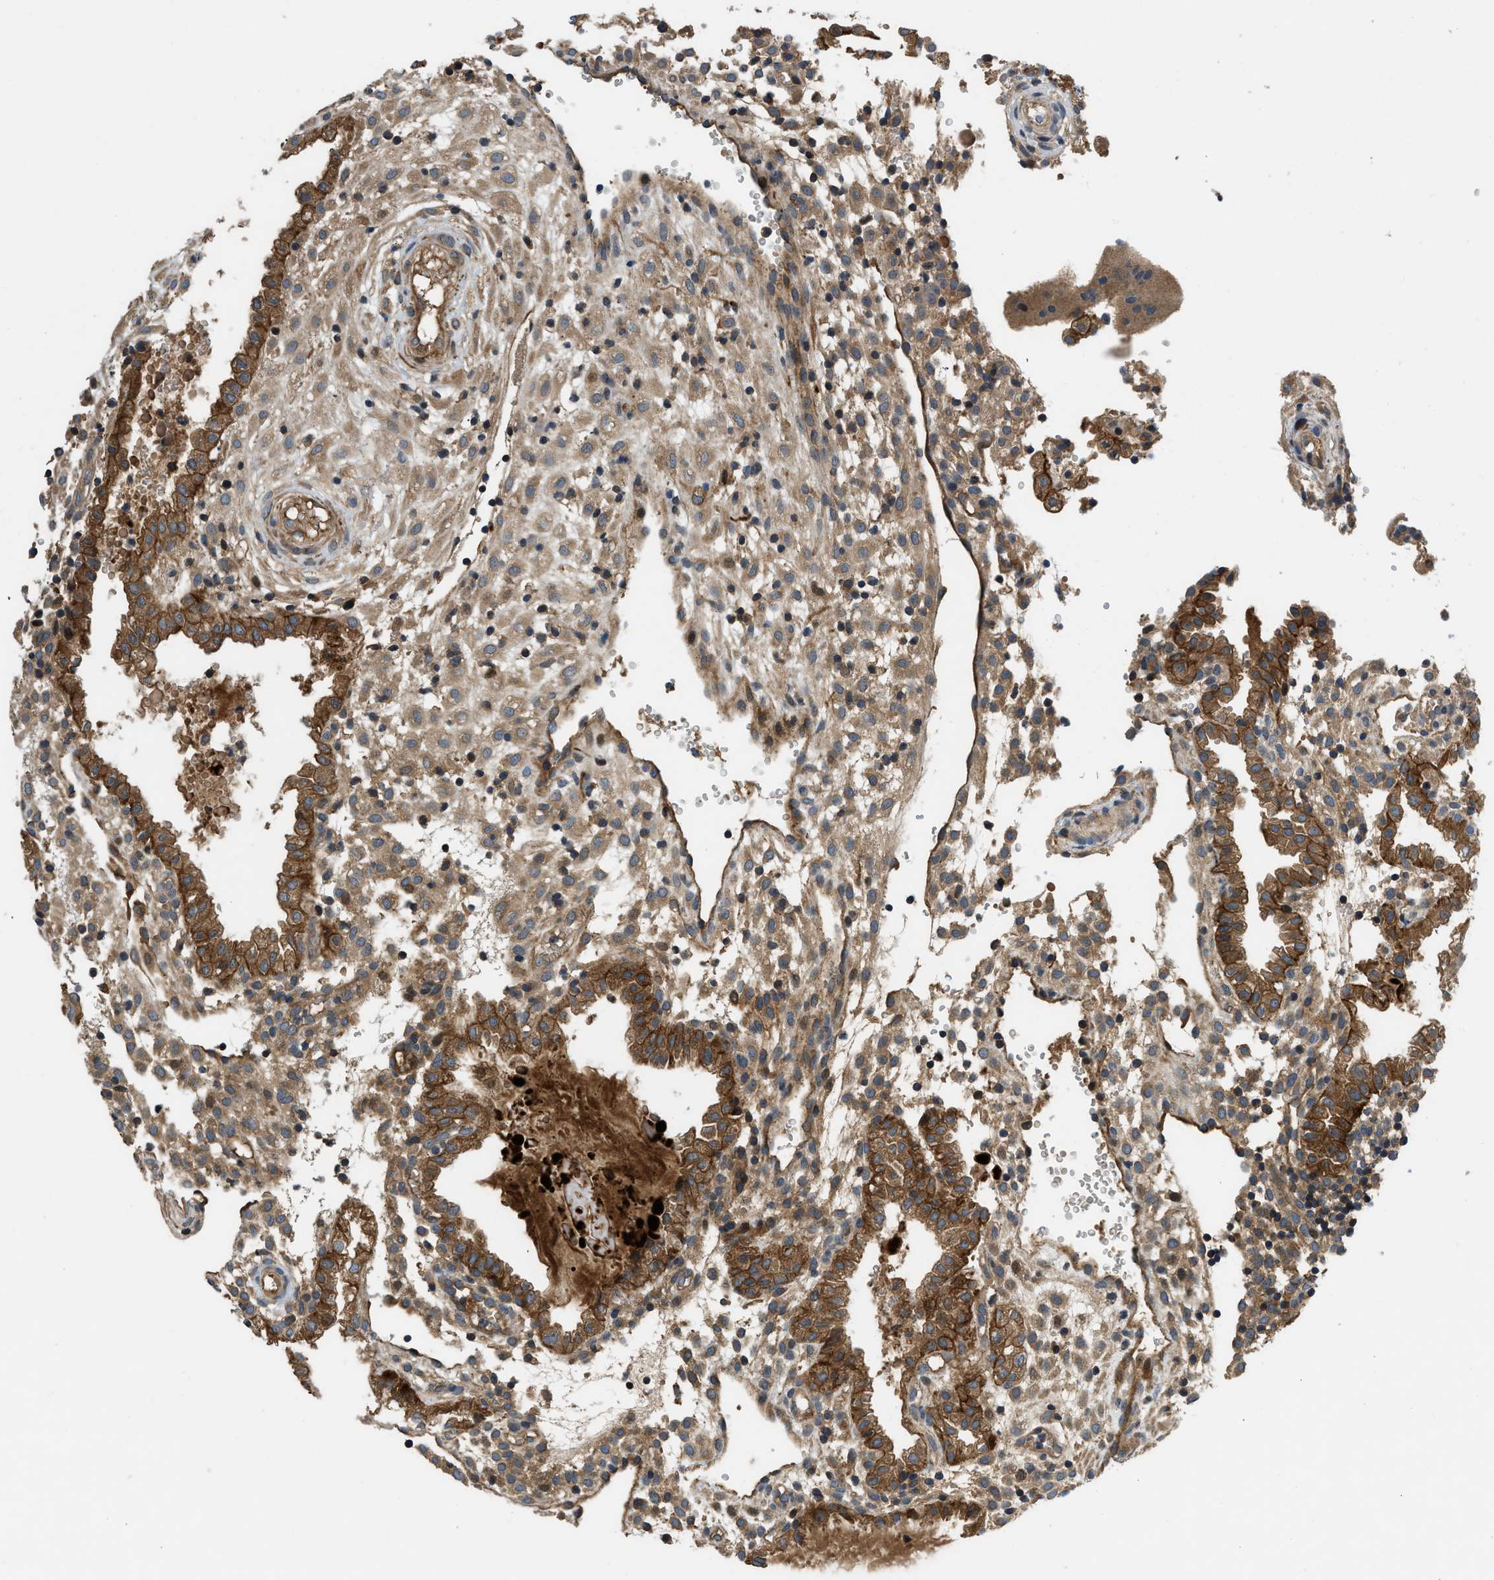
{"staining": {"intensity": "moderate", "quantity": ">75%", "location": "cytoplasmic/membranous"}, "tissue": "placenta", "cell_type": "Decidual cells", "image_type": "normal", "snomed": [{"axis": "morphology", "description": "Normal tissue, NOS"}, {"axis": "topography", "description": "Placenta"}], "caption": "Decidual cells exhibit medium levels of moderate cytoplasmic/membranous positivity in approximately >75% of cells in benign human placenta.", "gene": "CNNM3", "patient": {"sex": "female", "age": 18}}